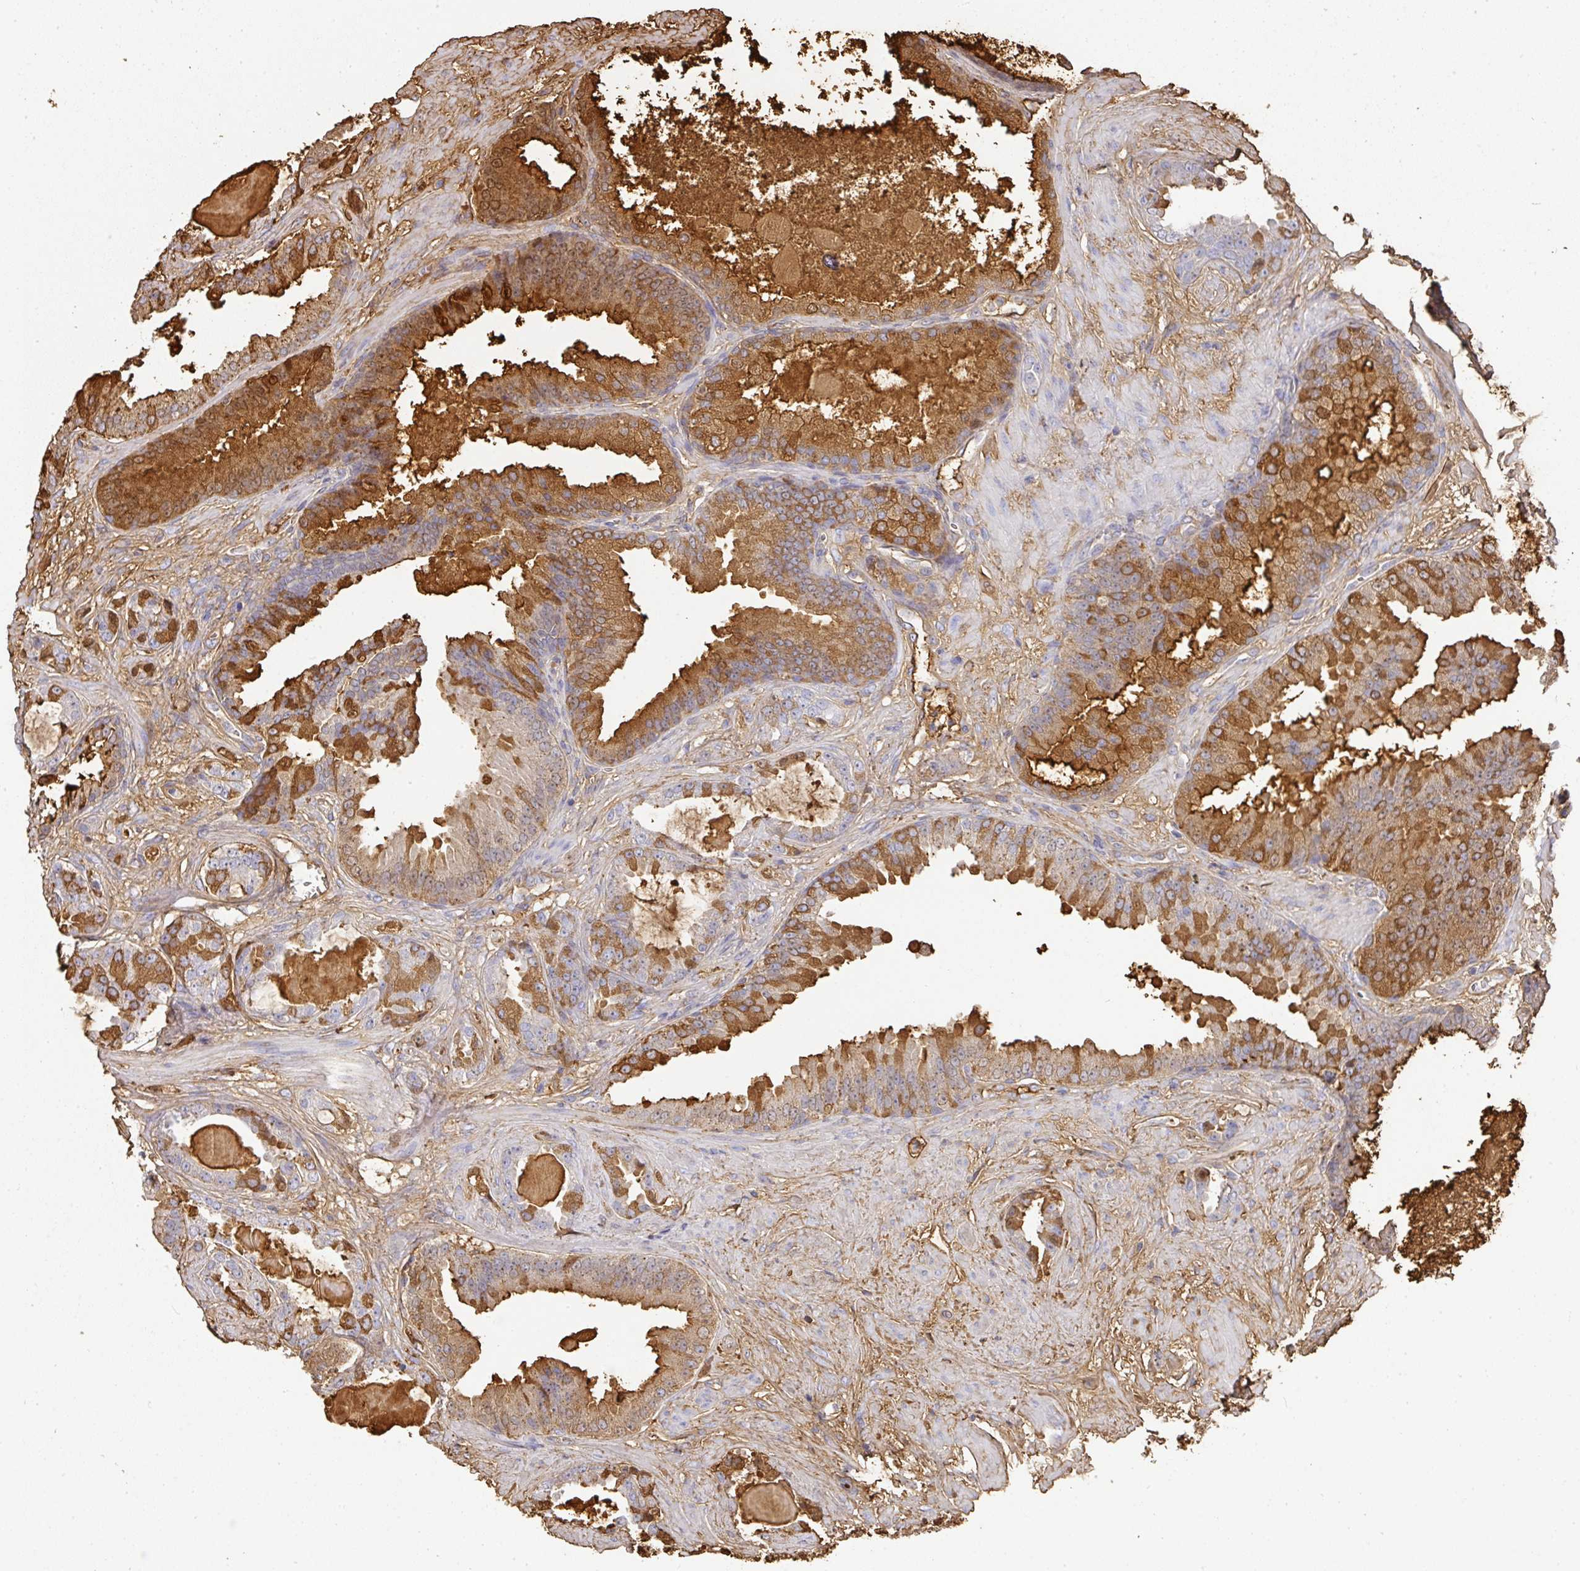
{"staining": {"intensity": "moderate", "quantity": "25%-75%", "location": "cytoplasmic/membranous"}, "tissue": "prostate cancer", "cell_type": "Tumor cells", "image_type": "cancer", "snomed": [{"axis": "morphology", "description": "Adenocarcinoma, Low grade"}, {"axis": "topography", "description": "Prostate"}], "caption": "IHC of human prostate cancer demonstrates medium levels of moderate cytoplasmic/membranous positivity in about 25%-75% of tumor cells. (DAB IHC with brightfield microscopy, high magnification).", "gene": "ALB", "patient": {"sex": "male", "age": 62}}